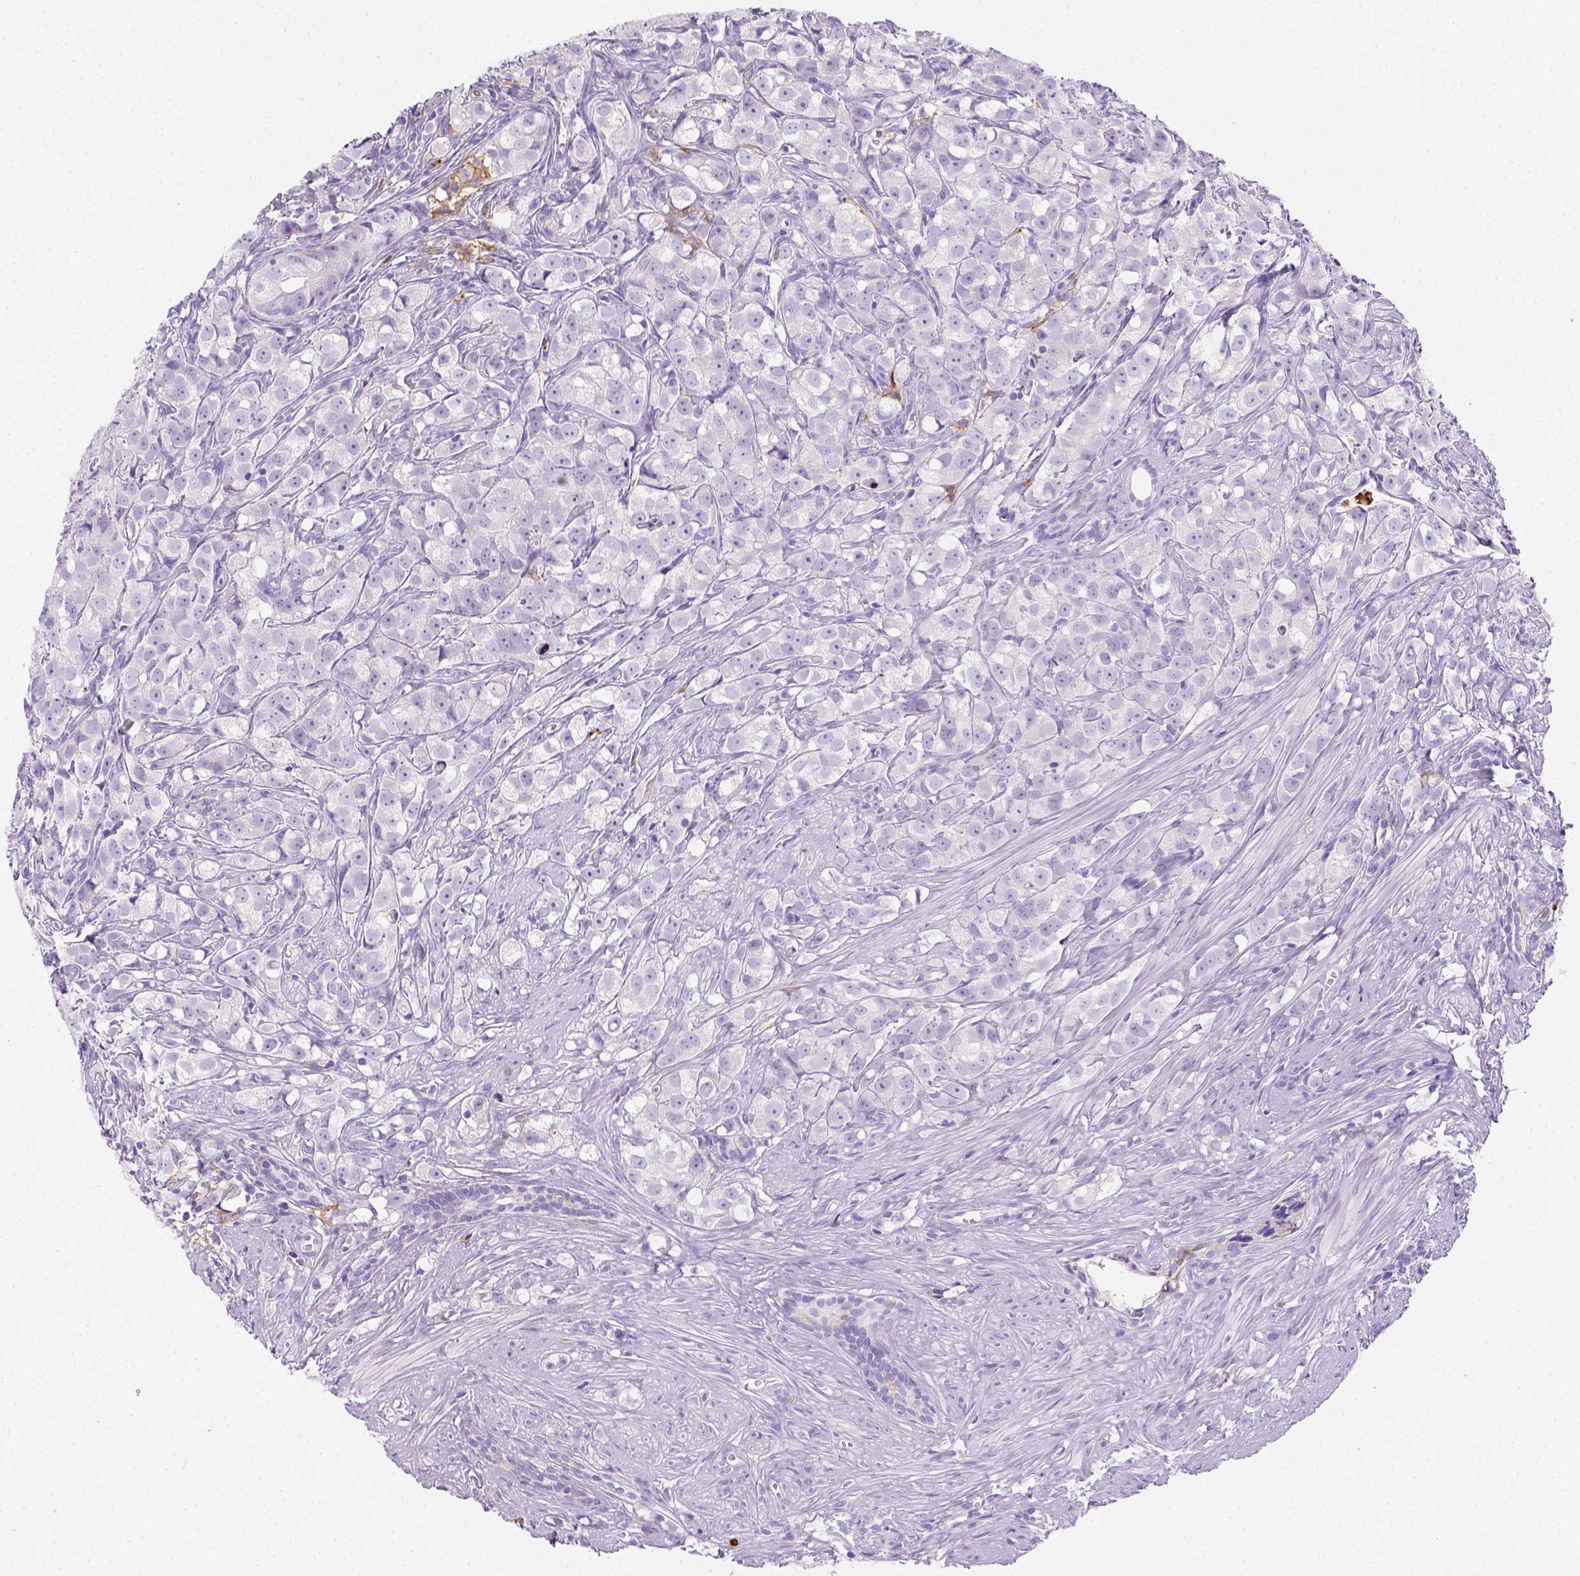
{"staining": {"intensity": "negative", "quantity": "none", "location": "none"}, "tissue": "prostate cancer", "cell_type": "Tumor cells", "image_type": "cancer", "snomed": [{"axis": "morphology", "description": "Adenocarcinoma, High grade"}, {"axis": "topography", "description": "Prostate"}], "caption": "Immunohistochemistry (IHC) histopathology image of neoplastic tissue: adenocarcinoma (high-grade) (prostate) stained with DAB (3,3'-diaminobenzidine) shows no significant protein staining in tumor cells. Brightfield microscopy of immunohistochemistry (IHC) stained with DAB (3,3'-diaminobenzidine) (brown) and hematoxylin (blue), captured at high magnification.", "gene": "ITGAM", "patient": {"sex": "male", "age": 68}}